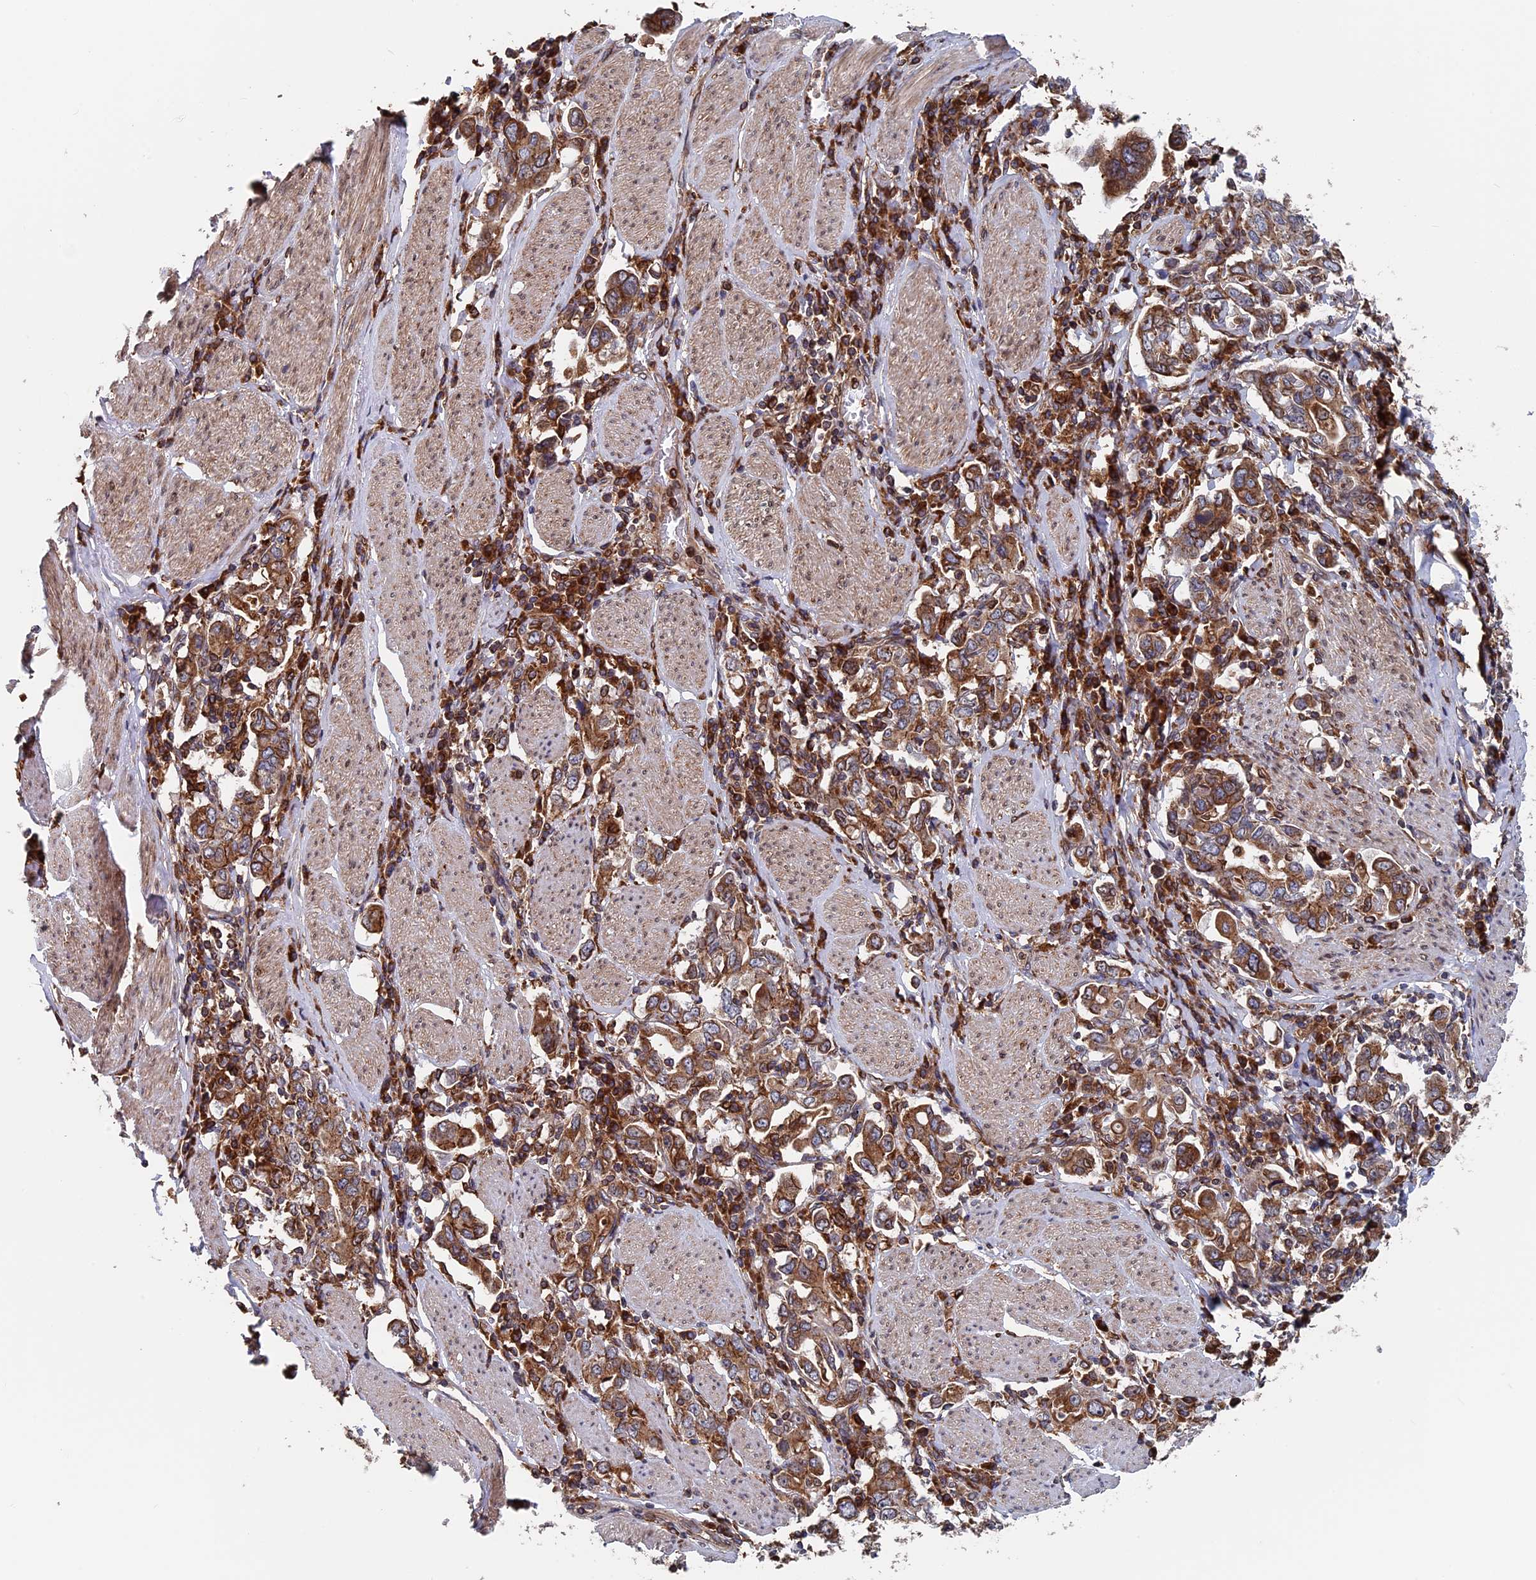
{"staining": {"intensity": "strong", "quantity": ">75%", "location": "cytoplasmic/membranous"}, "tissue": "stomach cancer", "cell_type": "Tumor cells", "image_type": "cancer", "snomed": [{"axis": "morphology", "description": "Adenocarcinoma, NOS"}, {"axis": "topography", "description": "Stomach, upper"}], "caption": "Immunohistochemistry (IHC) of stomach cancer demonstrates high levels of strong cytoplasmic/membranous positivity in approximately >75% of tumor cells. (DAB IHC, brown staining for protein, blue staining for nuclei).", "gene": "RPUSD1", "patient": {"sex": "male", "age": 62}}